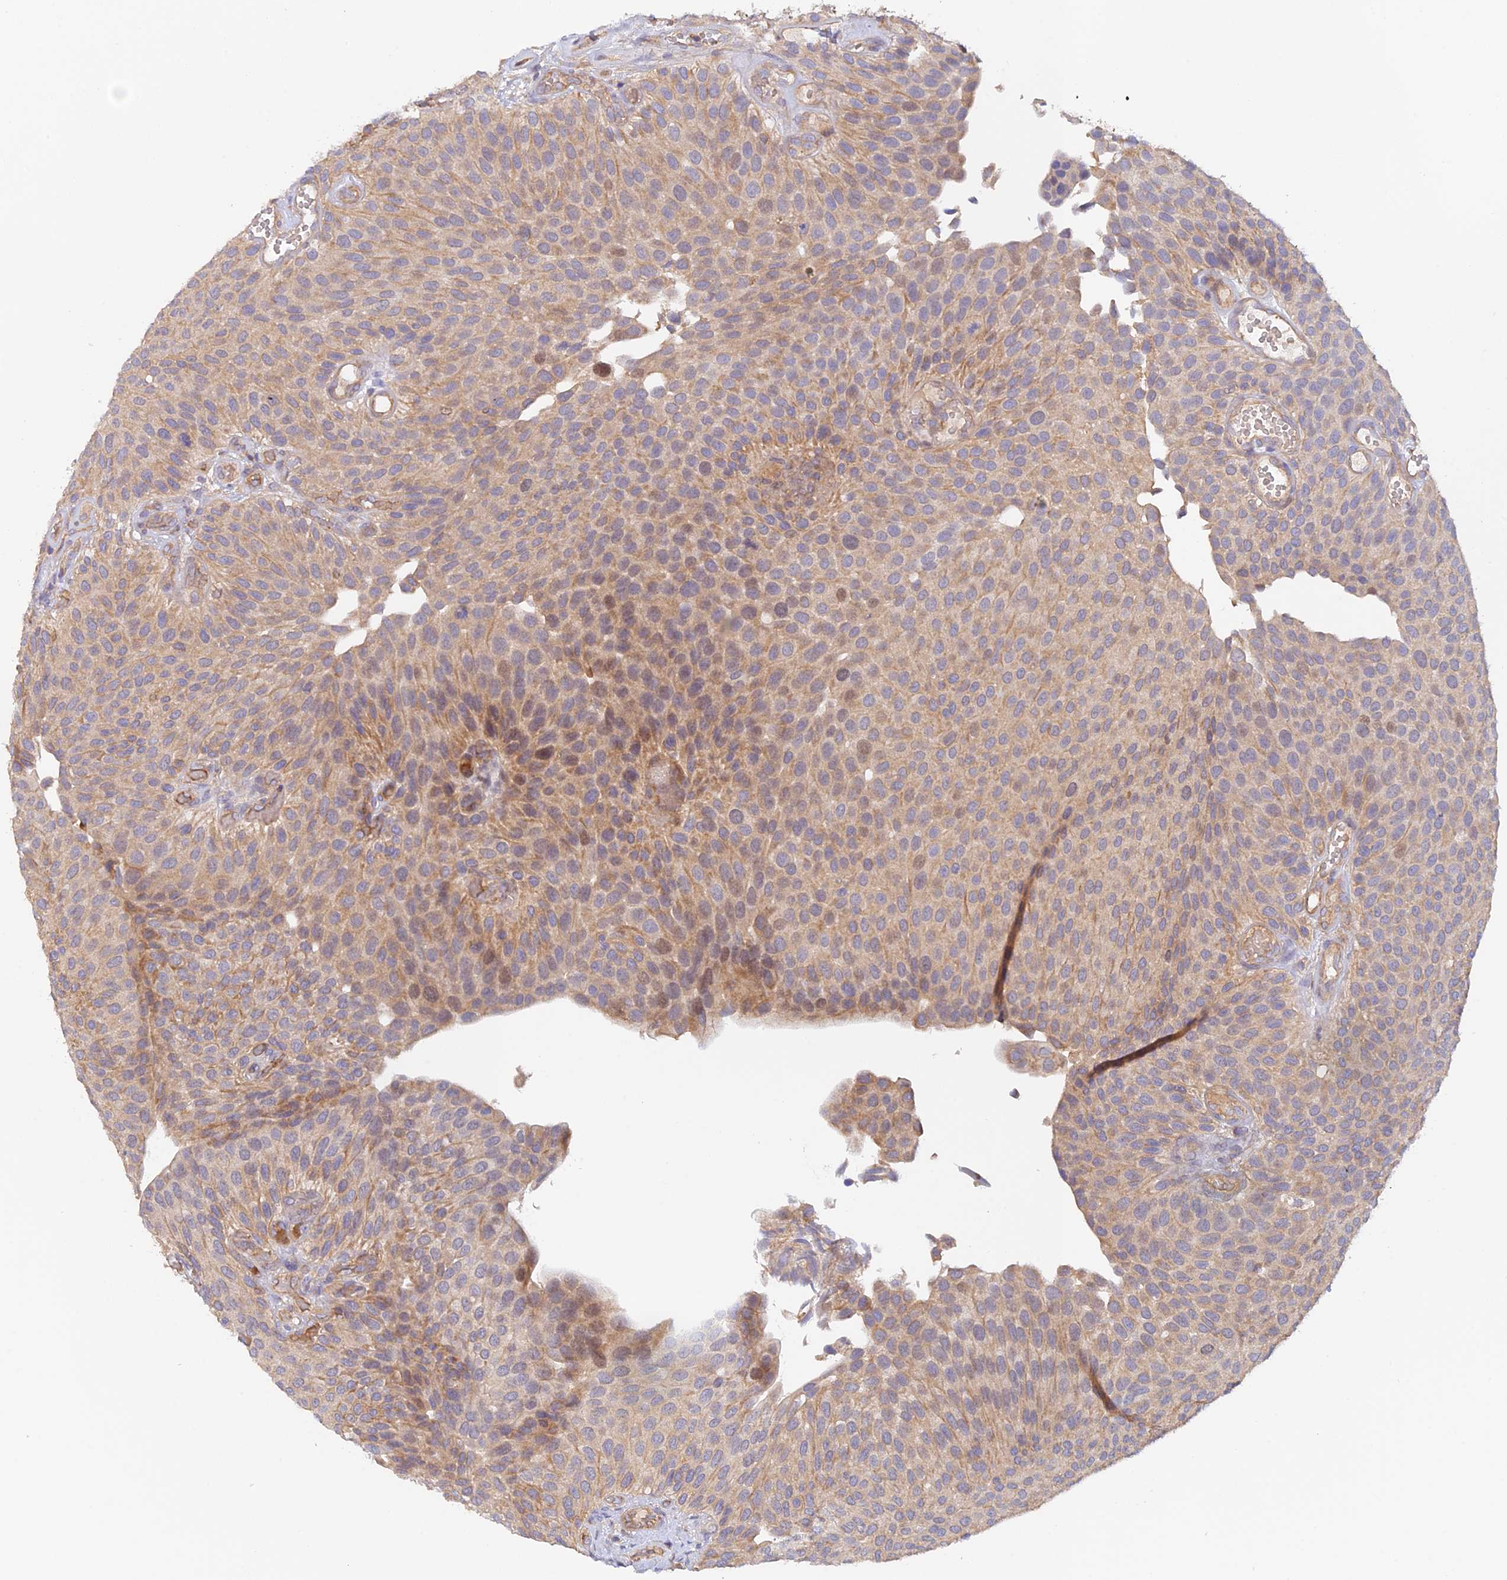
{"staining": {"intensity": "weak", "quantity": "25%-75%", "location": "cytoplasmic/membranous,nuclear"}, "tissue": "urothelial cancer", "cell_type": "Tumor cells", "image_type": "cancer", "snomed": [{"axis": "morphology", "description": "Urothelial carcinoma, Low grade"}, {"axis": "topography", "description": "Urinary bladder"}], "caption": "Weak cytoplasmic/membranous and nuclear protein staining is seen in approximately 25%-75% of tumor cells in urothelial cancer. The staining was performed using DAB (3,3'-diaminobenzidine), with brown indicating positive protein expression. Nuclei are stained blue with hematoxylin.", "gene": "MYO9A", "patient": {"sex": "male", "age": 89}}